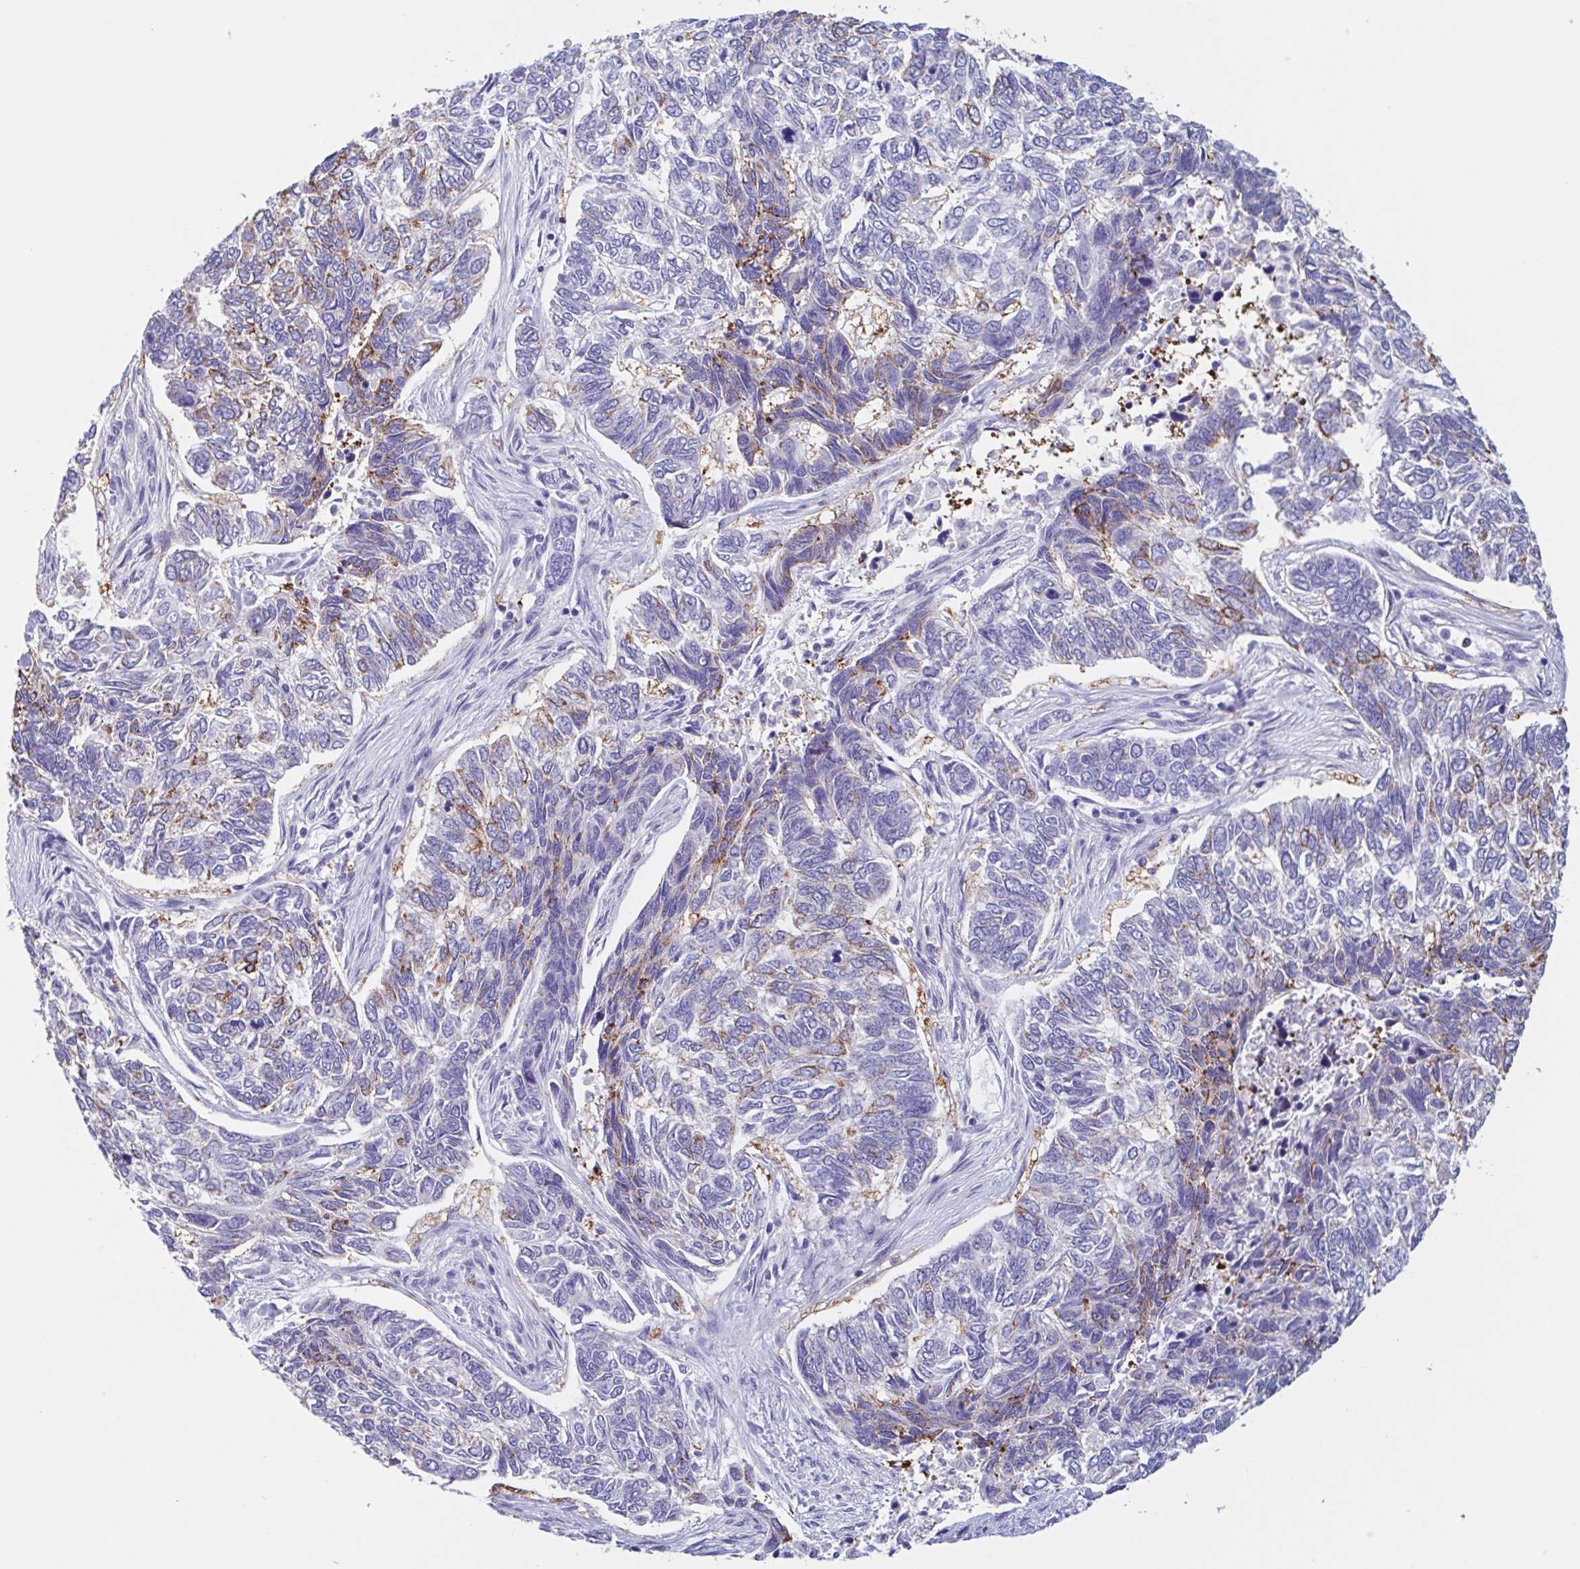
{"staining": {"intensity": "moderate", "quantity": "<25%", "location": "cytoplasmic/membranous"}, "tissue": "skin cancer", "cell_type": "Tumor cells", "image_type": "cancer", "snomed": [{"axis": "morphology", "description": "Basal cell carcinoma"}, {"axis": "topography", "description": "Skin"}], "caption": "This histopathology image demonstrates IHC staining of human basal cell carcinoma (skin), with low moderate cytoplasmic/membranous expression in approximately <25% of tumor cells.", "gene": "TPD52", "patient": {"sex": "female", "age": 65}}